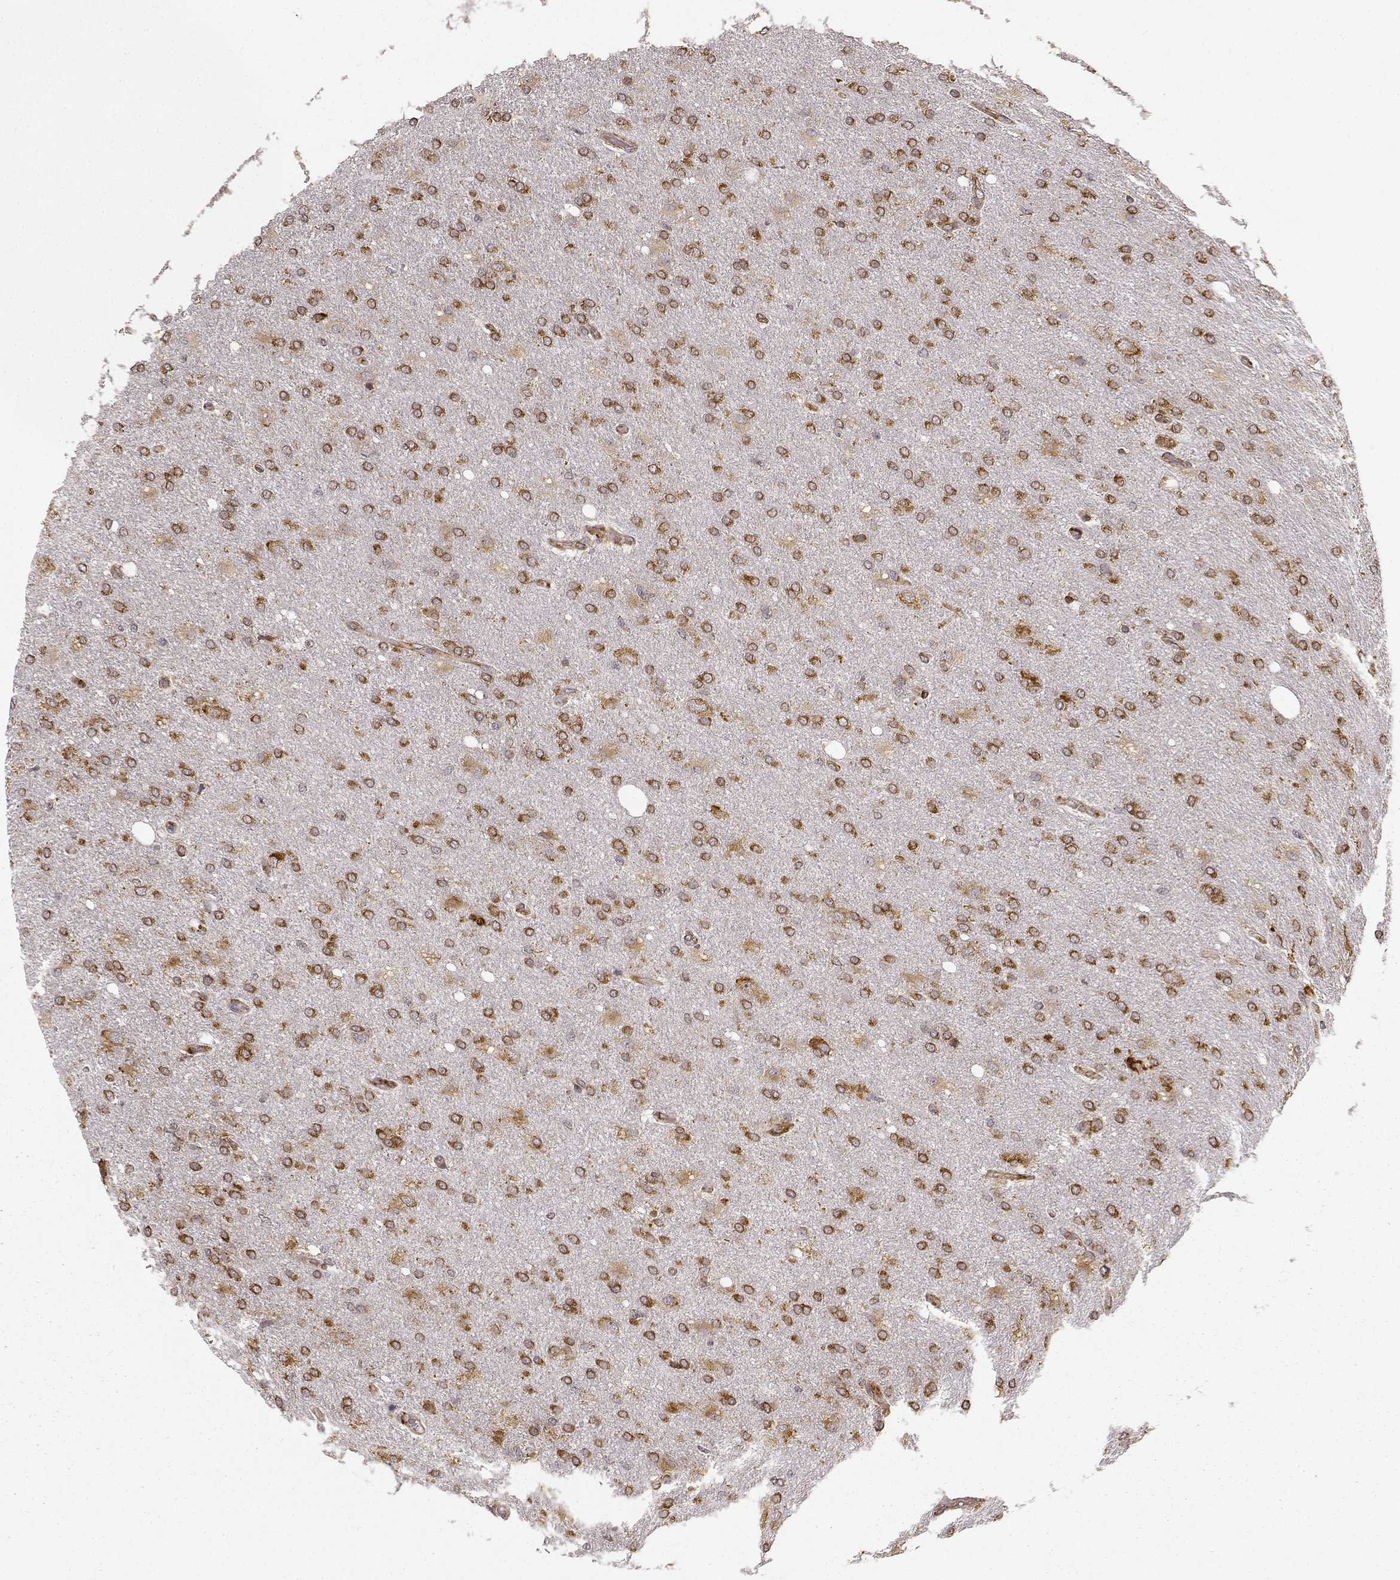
{"staining": {"intensity": "strong", "quantity": ">75%", "location": "cytoplasmic/membranous"}, "tissue": "glioma", "cell_type": "Tumor cells", "image_type": "cancer", "snomed": [{"axis": "morphology", "description": "Glioma, malignant, High grade"}, {"axis": "topography", "description": "Cerebral cortex"}], "caption": "Approximately >75% of tumor cells in human high-grade glioma (malignant) show strong cytoplasmic/membranous protein positivity as visualized by brown immunohistochemical staining.", "gene": "TMEM14A", "patient": {"sex": "male", "age": 70}}